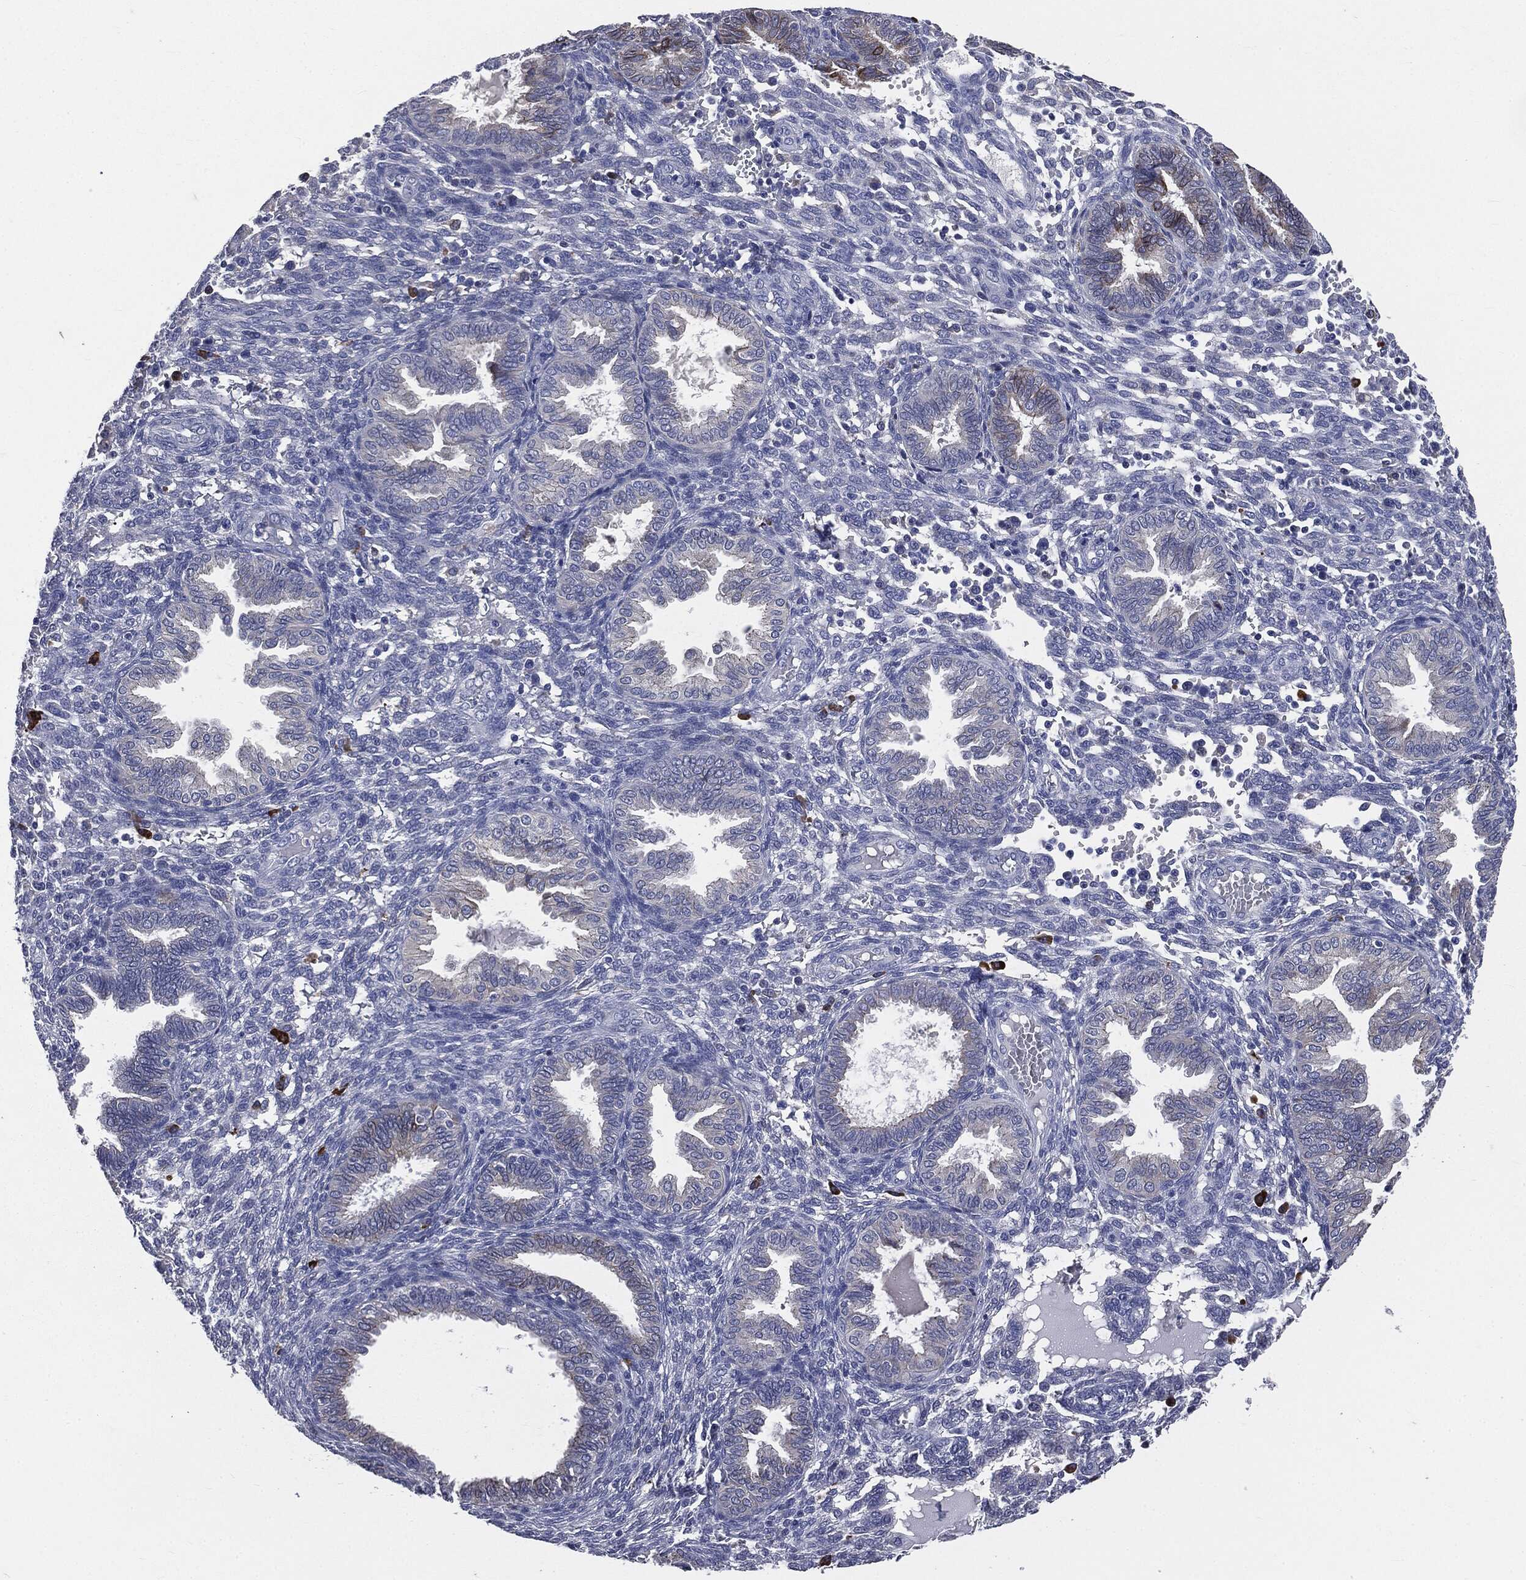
{"staining": {"intensity": "negative", "quantity": "none", "location": "none"}, "tissue": "endometrium", "cell_type": "Cells in endometrial stroma", "image_type": "normal", "snomed": [{"axis": "morphology", "description": "Normal tissue, NOS"}, {"axis": "topography", "description": "Endometrium"}], "caption": "Cells in endometrial stroma show no significant protein expression in benign endometrium. (DAB (3,3'-diaminobenzidine) immunohistochemistry (IHC), high magnification).", "gene": "PTGS2", "patient": {"sex": "female", "age": 42}}